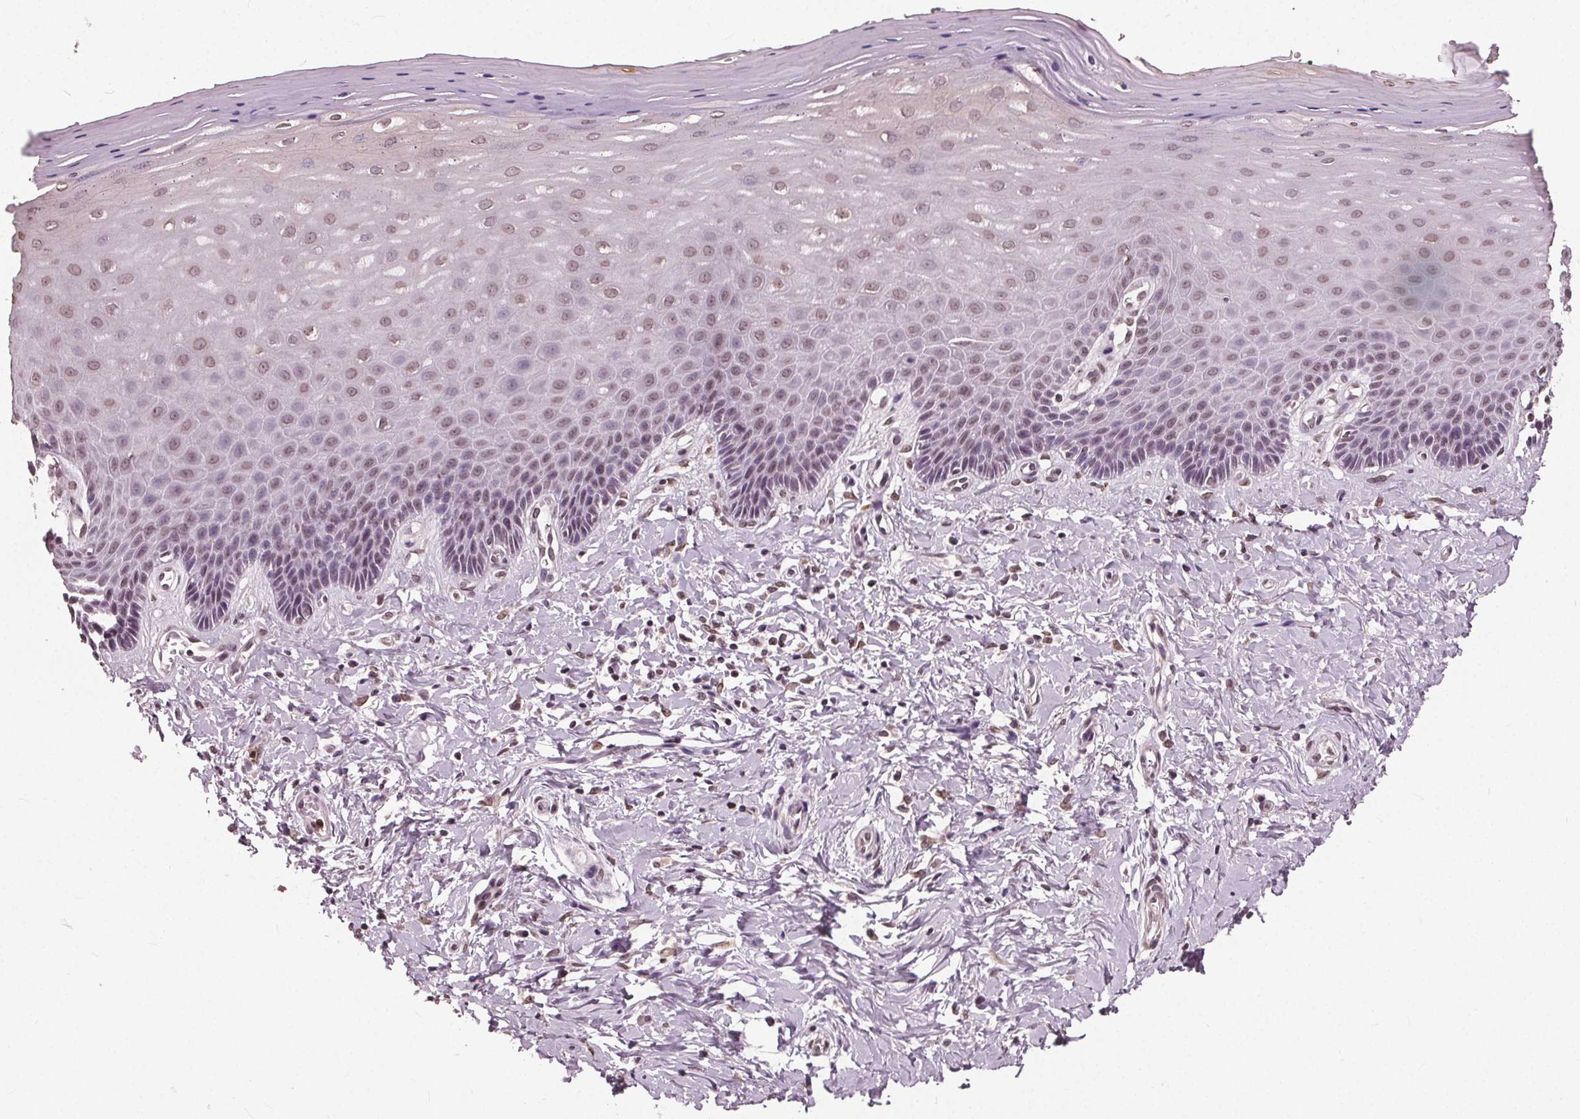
{"staining": {"intensity": "moderate", "quantity": "25%-75%", "location": "cytoplasmic/membranous,nuclear"}, "tissue": "vagina", "cell_type": "Squamous epithelial cells", "image_type": "normal", "snomed": [{"axis": "morphology", "description": "Normal tissue, NOS"}, {"axis": "topography", "description": "Vagina"}], "caption": "Protein expression analysis of benign vagina displays moderate cytoplasmic/membranous,nuclear staining in about 25%-75% of squamous epithelial cells.", "gene": "TTC39C", "patient": {"sex": "female", "age": 83}}